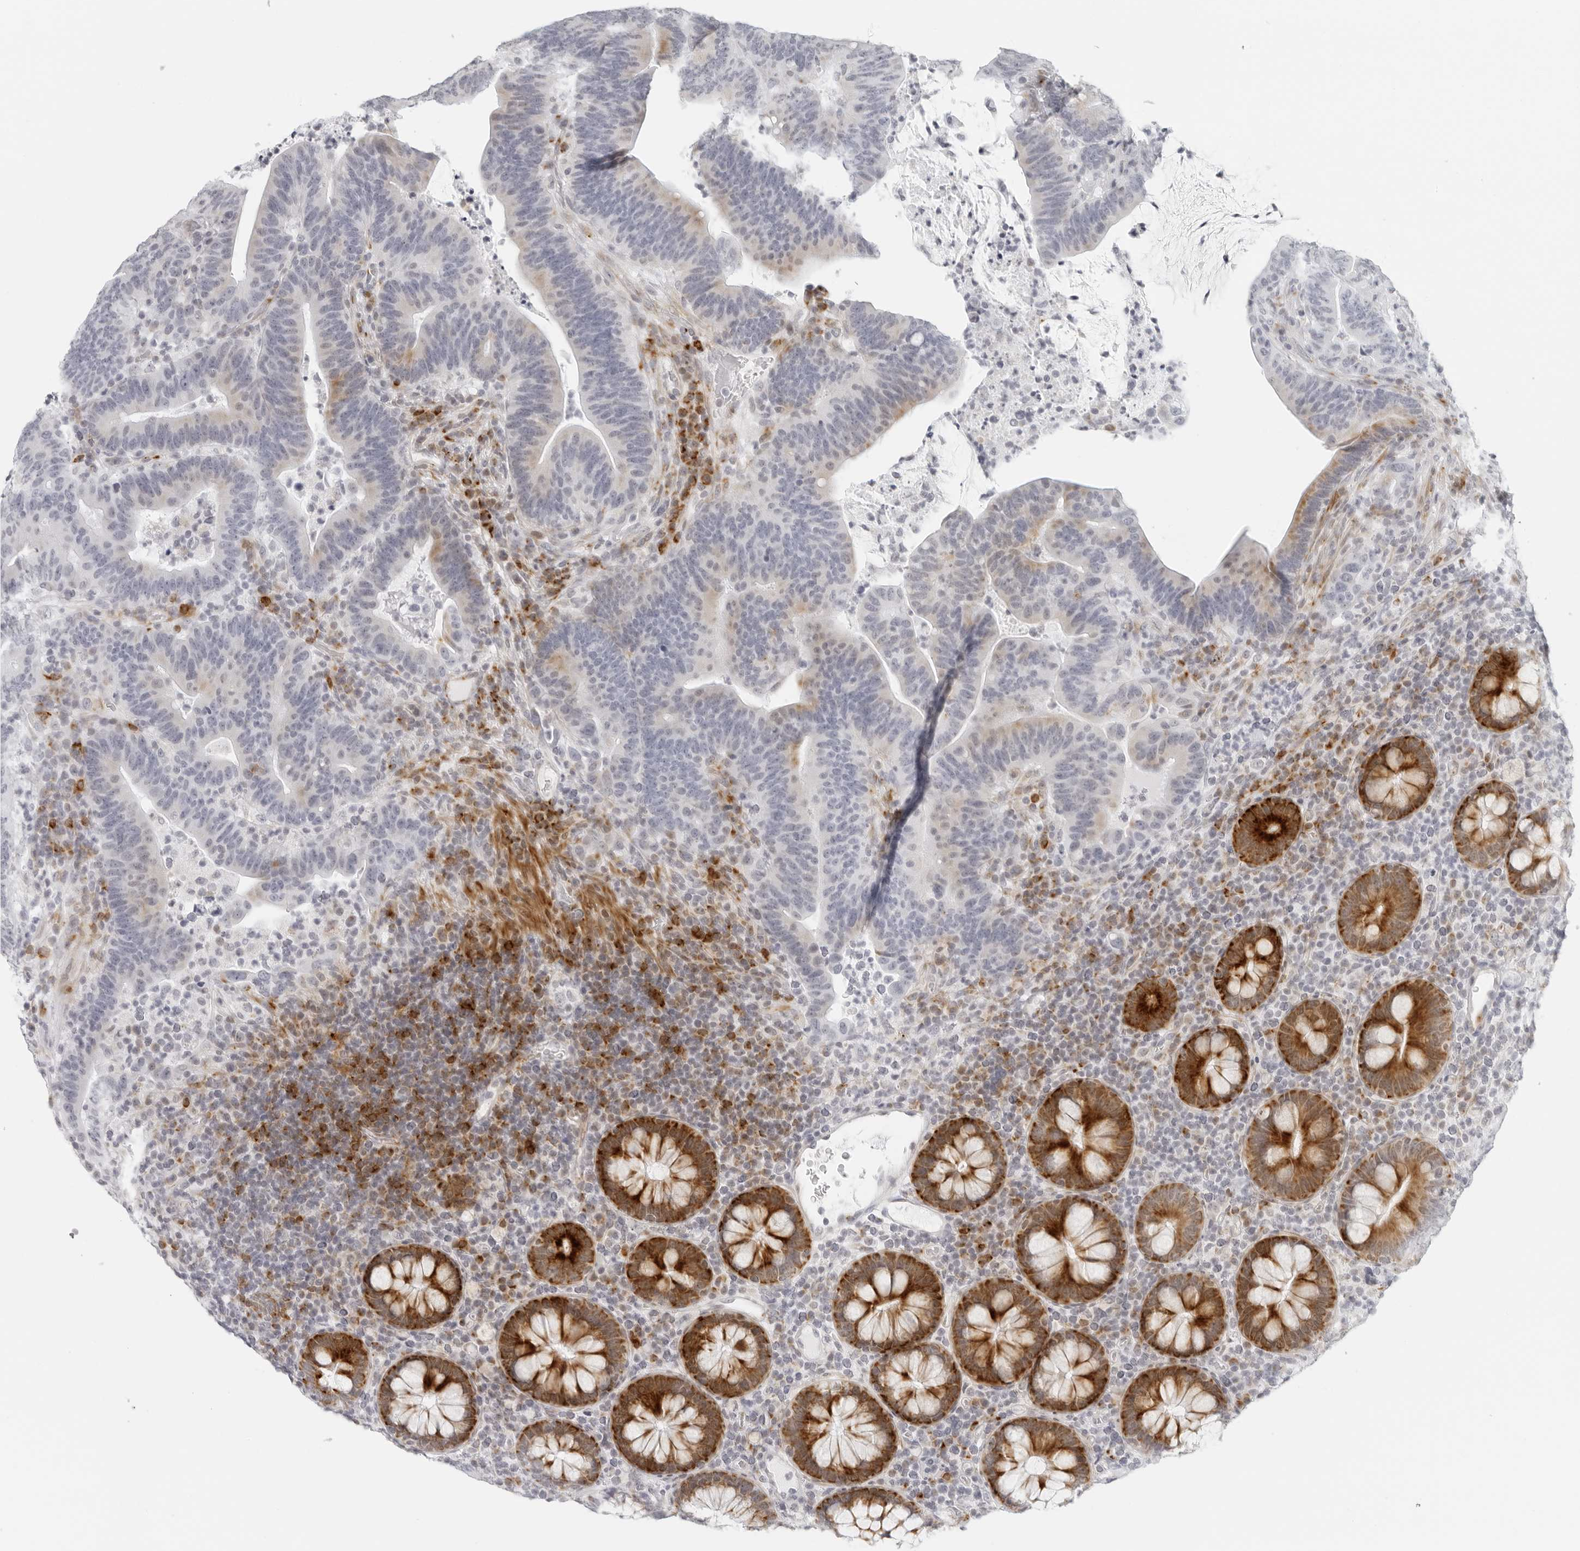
{"staining": {"intensity": "weak", "quantity": "25%-75%", "location": "cytoplasmic/membranous"}, "tissue": "colorectal cancer", "cell_type": "Tumor cells", "image_type": "cancer", "snomed": [{"axis": "morphology", "description": "Adenocarcinoma, NOS"}, {"axis": "topography", "description": "Colon"}], "caption": "IHC of human colorectal adenocarcinoma shows low levels of weak cytoplasmic/membranous positivity in about 25%-75% of tumor cells.", "gene": "RPS6KC1", "patient": {"sex": "female", "age": 66}}